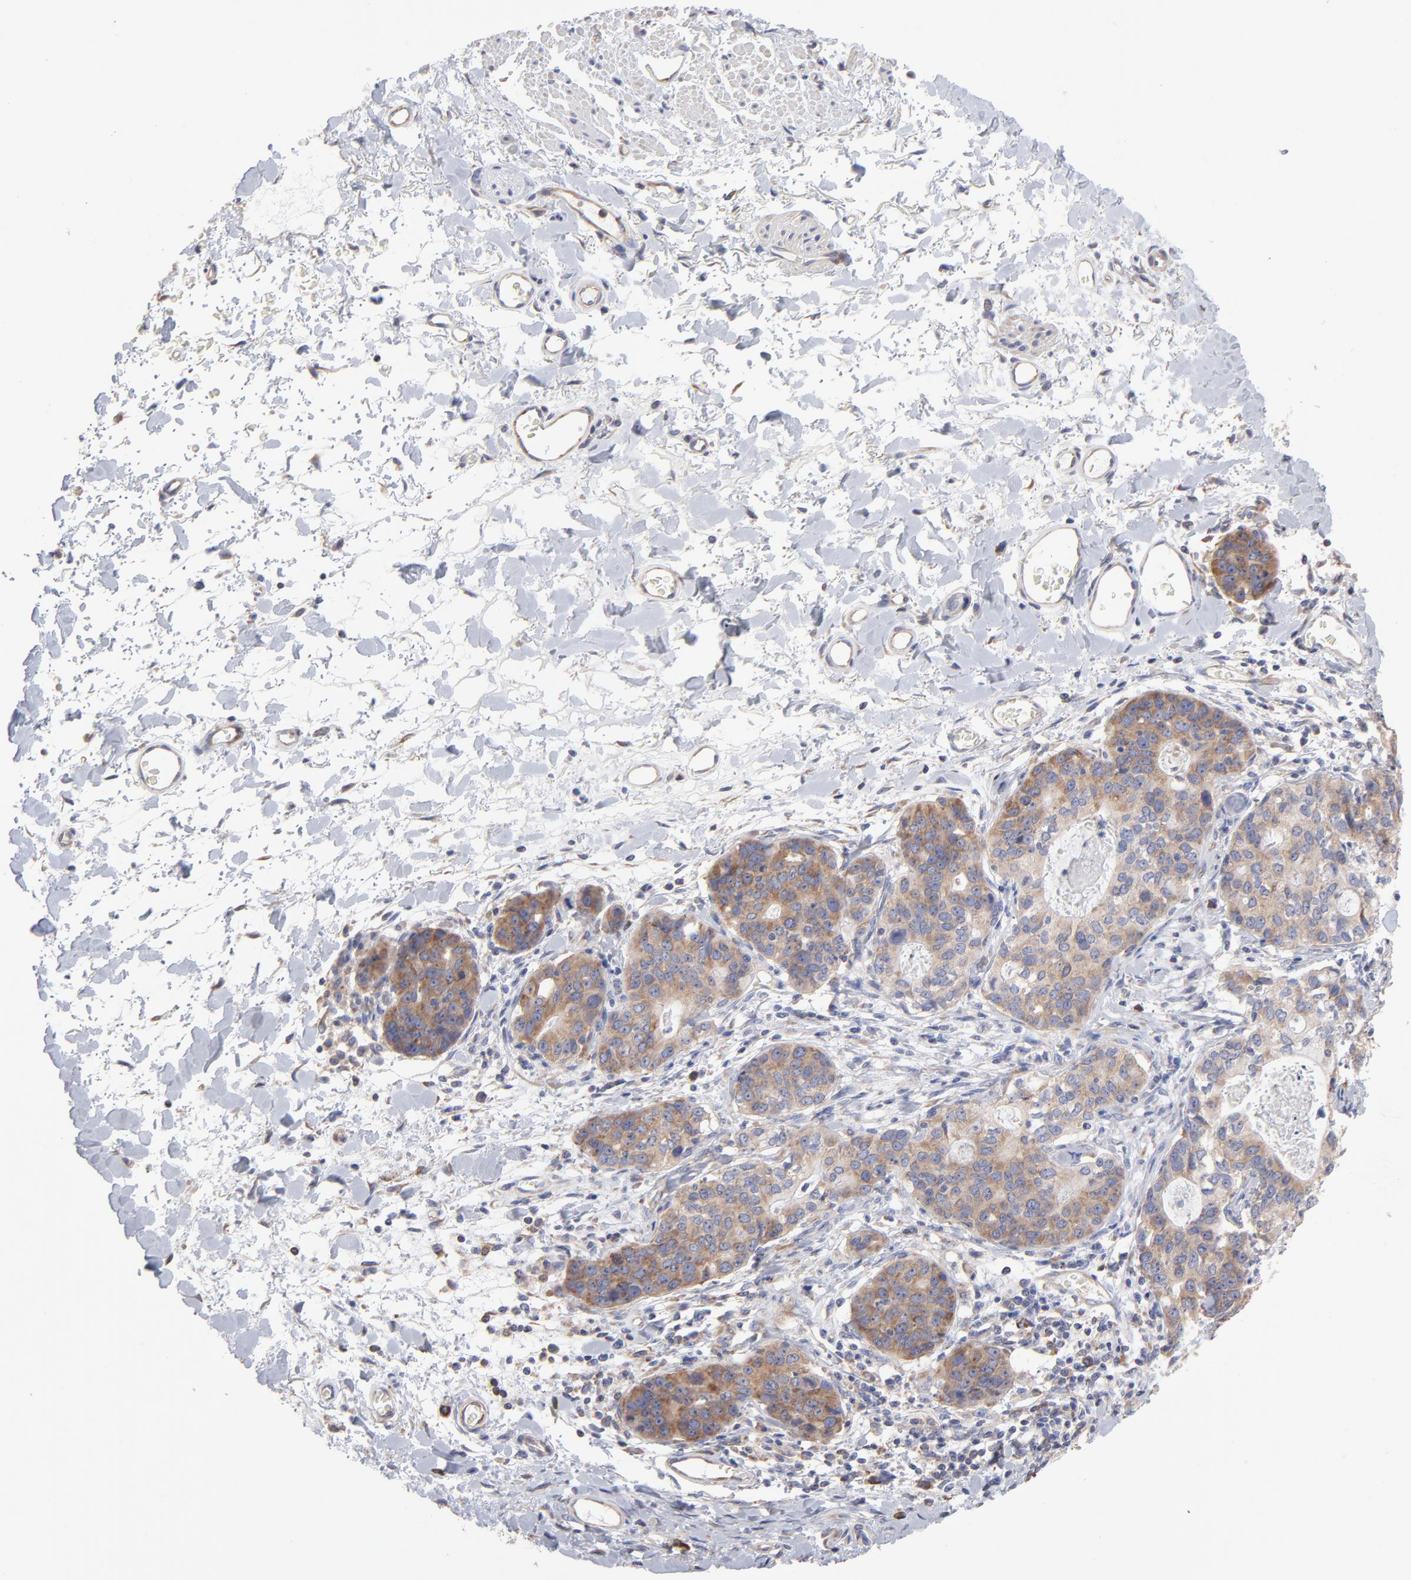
{"staining": {"intensity": "moderate", "quantity": ">75%", "location": "cytoplasmic/membranous"}, "tissue": "stomach cancer", "cell_type": "Tumor cells", "image_type": "cancer", "snomed": [{"axis": "morphology", "description": "Adenocarcinoma, NOS"}, {"axis": "topography", "description": "Esophagus"}, {"axis": "topography", "description": "Stomach"}], "caption": "Immunohistochemistry (IHC) of human stomach adenocarcinoma demonstrates medium levels of moderate cytoplasmic/membranous positivity in about >75% of tumor cells.", "gene": "RPL3", "patient": {"sex": "male", "age": 74}}